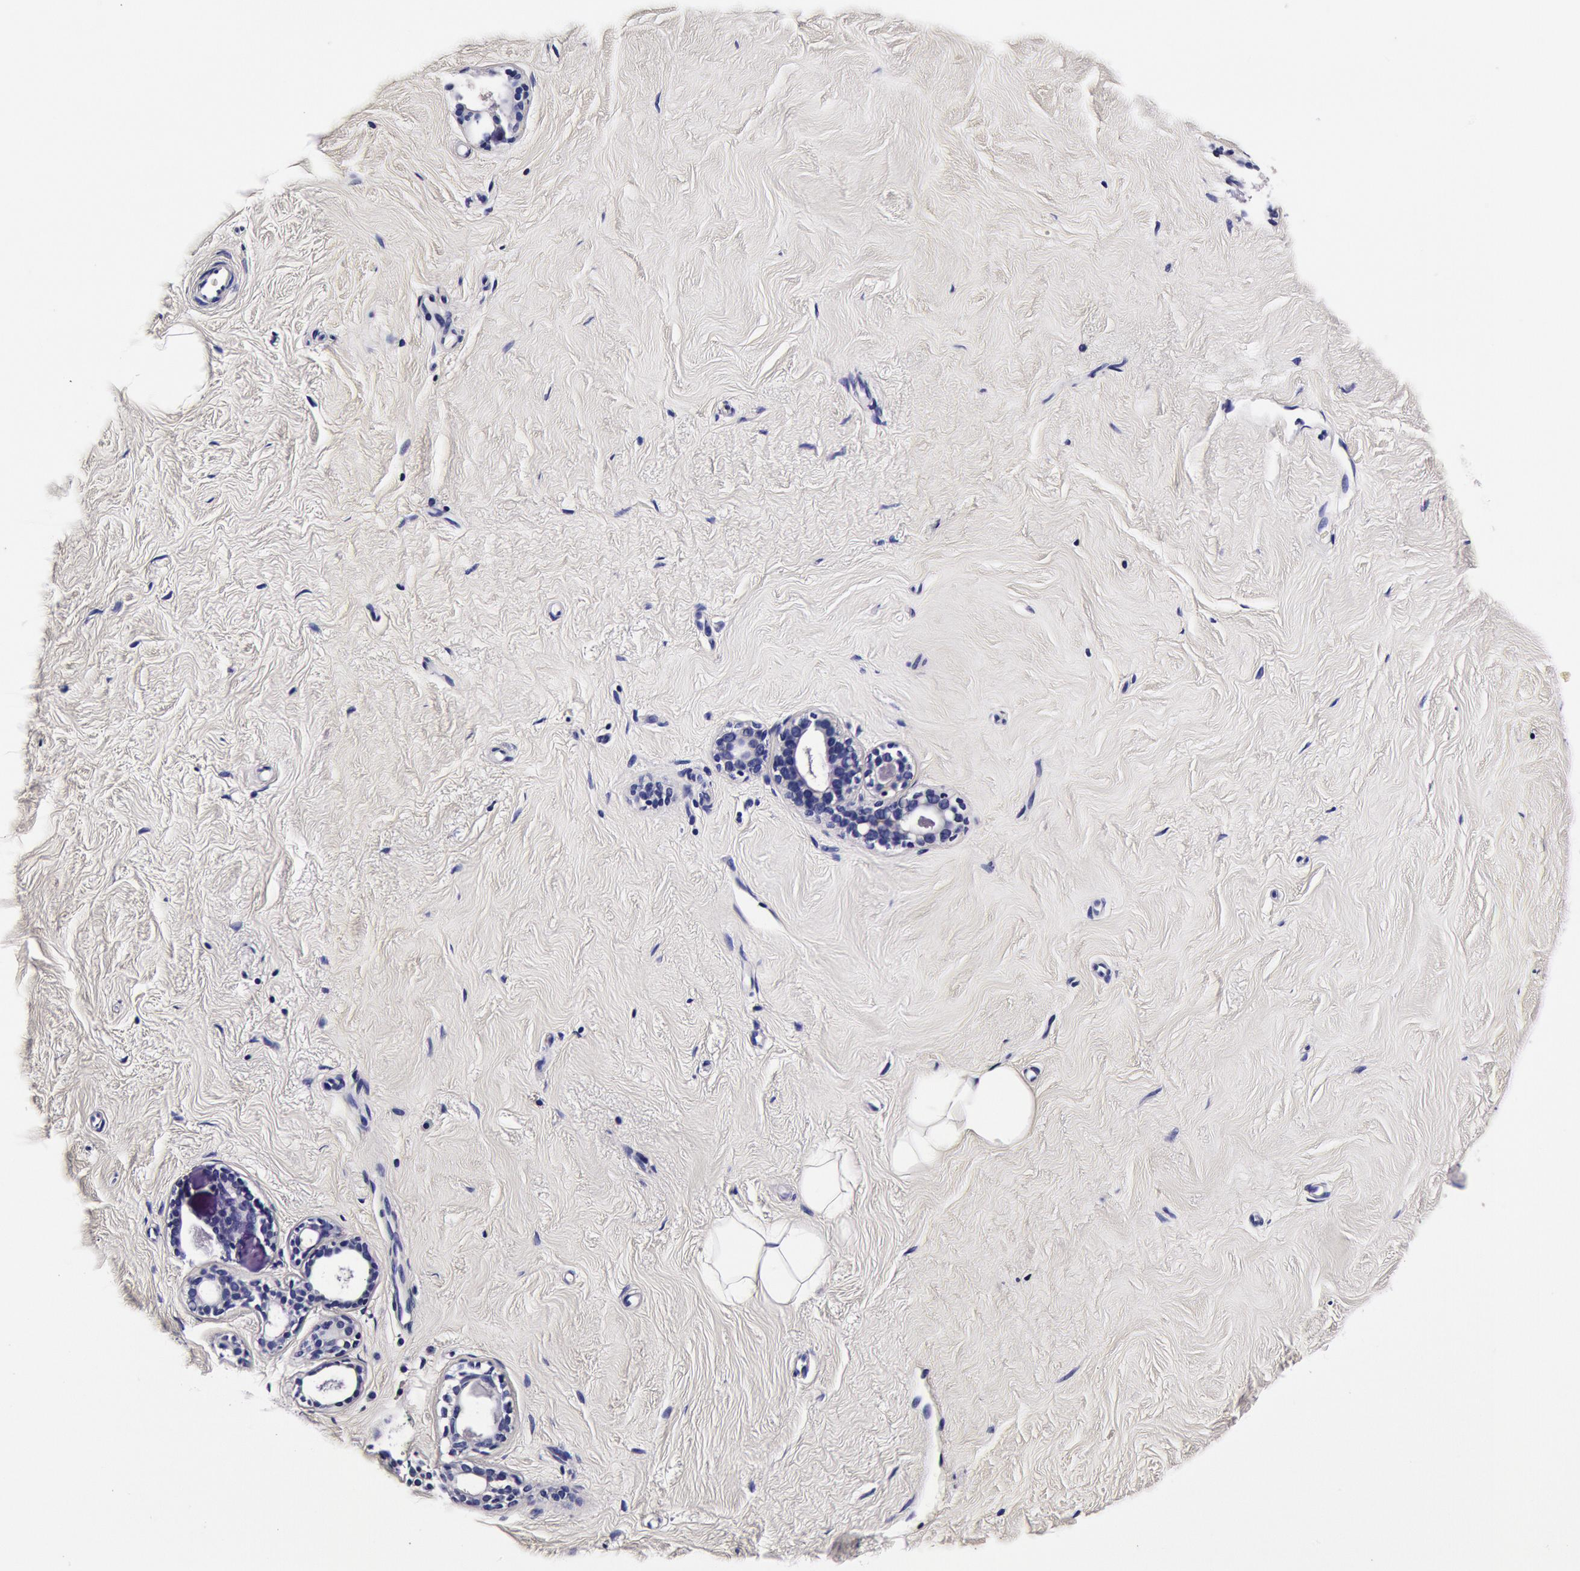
{"staining": {"intensity": "negative", "quantity": "none", "location": "none"}, "tissue": "breast", "cell_type": "Adipocytes", "image_type": "normal", "snomed": [{"axis": "morphology", "description": "Normal tissue, NOS"}, {"axis": "topography", "description": "Breast"}], "caption": "IHC image of unremarkable human breast stained for a protein (brown), which displays no staining in adipocytes. (Brightfield microscopy of DAB immunohistochemistry (IHC) at high magnification).", "gene": "CCDC22", "patient": {"sex": "female", "age": 54}}